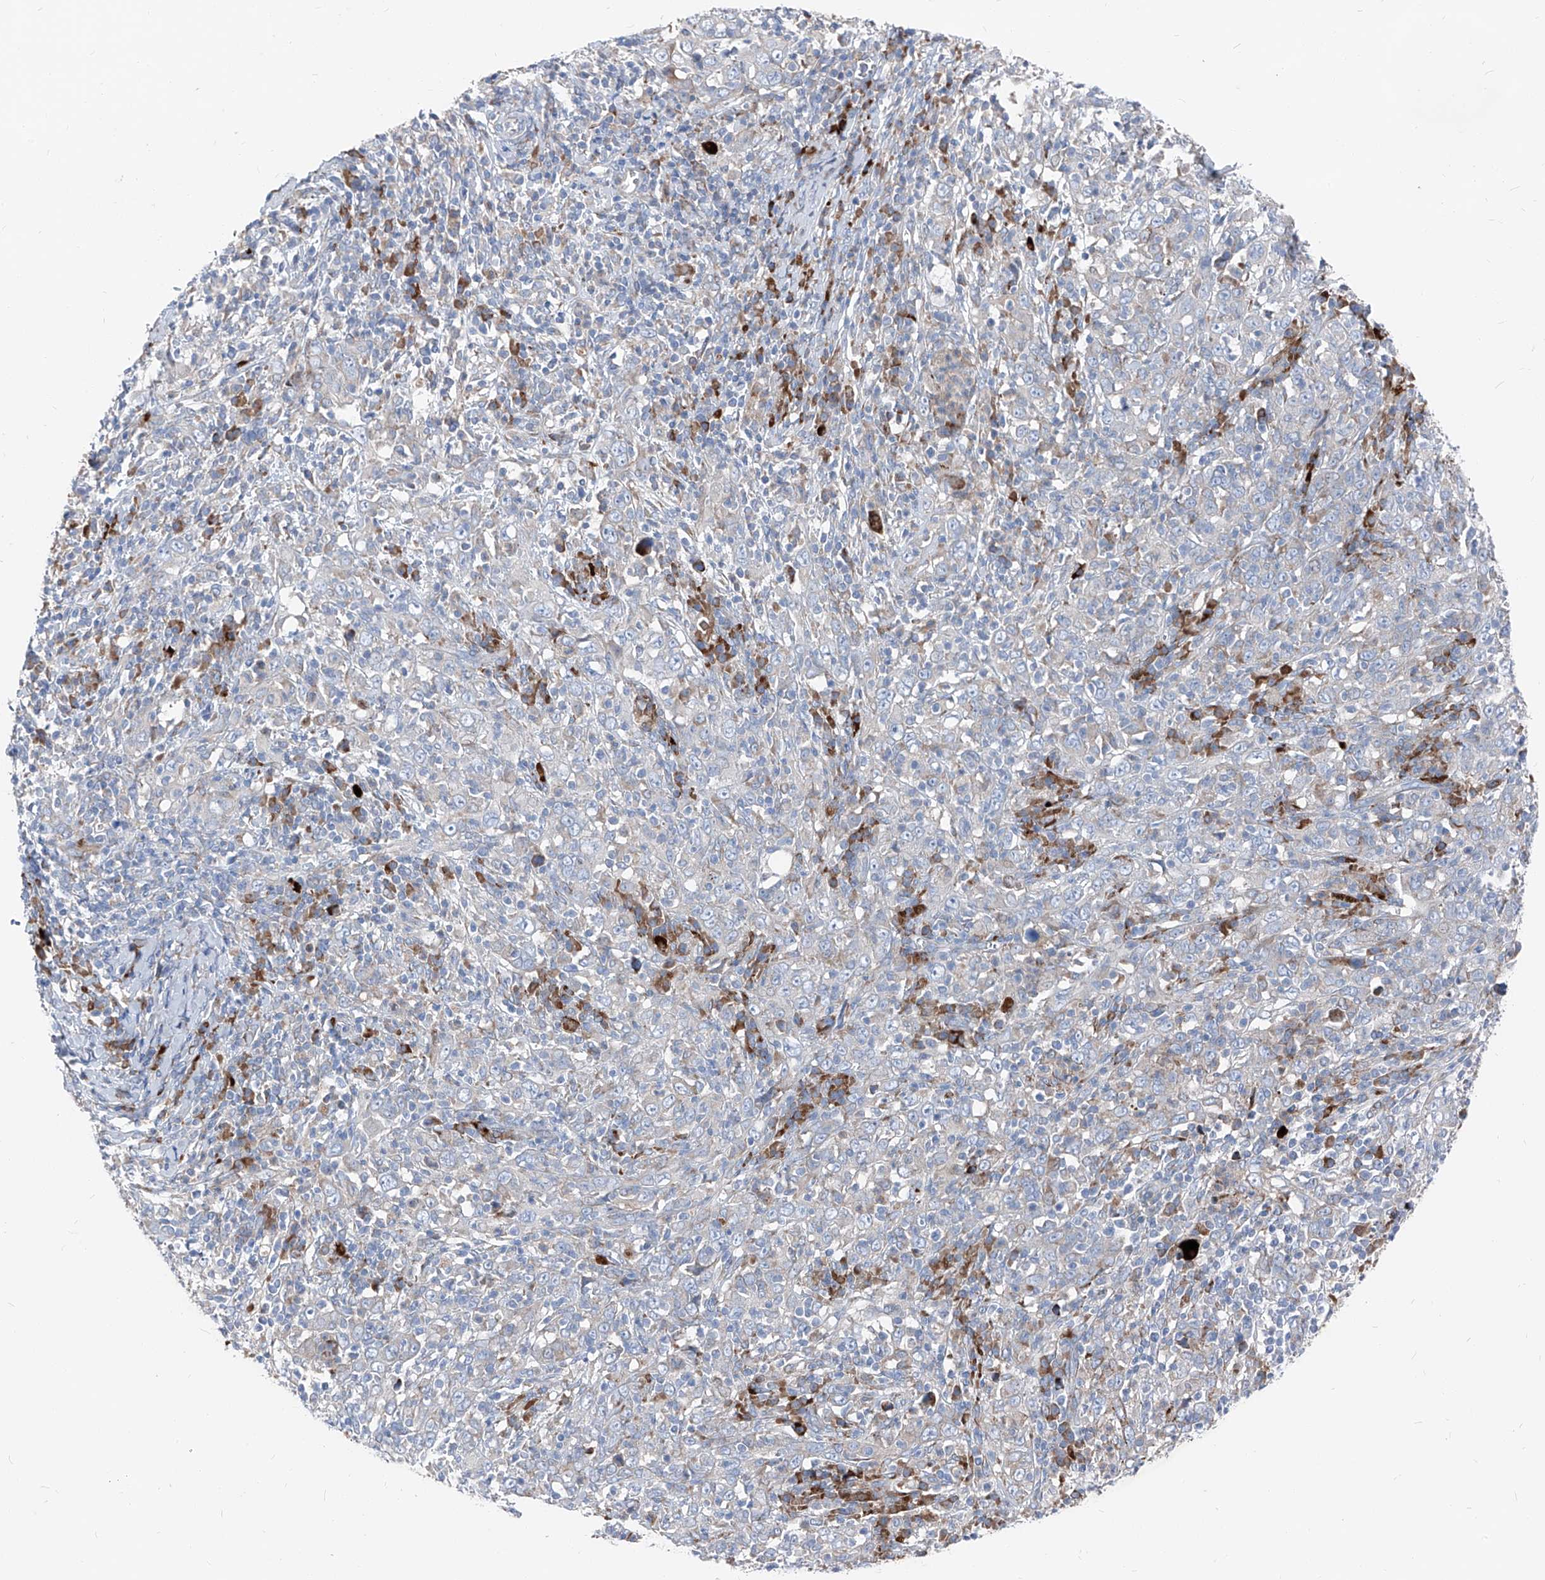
{"staining": {"intensity": "negative", "quantity": "none", "location": "none"}, "tissue": "cervical cancer", "cell_type": "Tumor cells", "image_type": "cancer", "snomed": [{"axis": "morphology", "description": "Squamous cell carcinoma, NOS"}, {"axis": "topography", "description": "Cervix"}], "caption": "Cervical squamous cell carcinoma was stained to show a protein in brown. There is no significant expression in tumor cells.", "gene": "IFI27", "patient": {"sex": "female", "age": 46}}